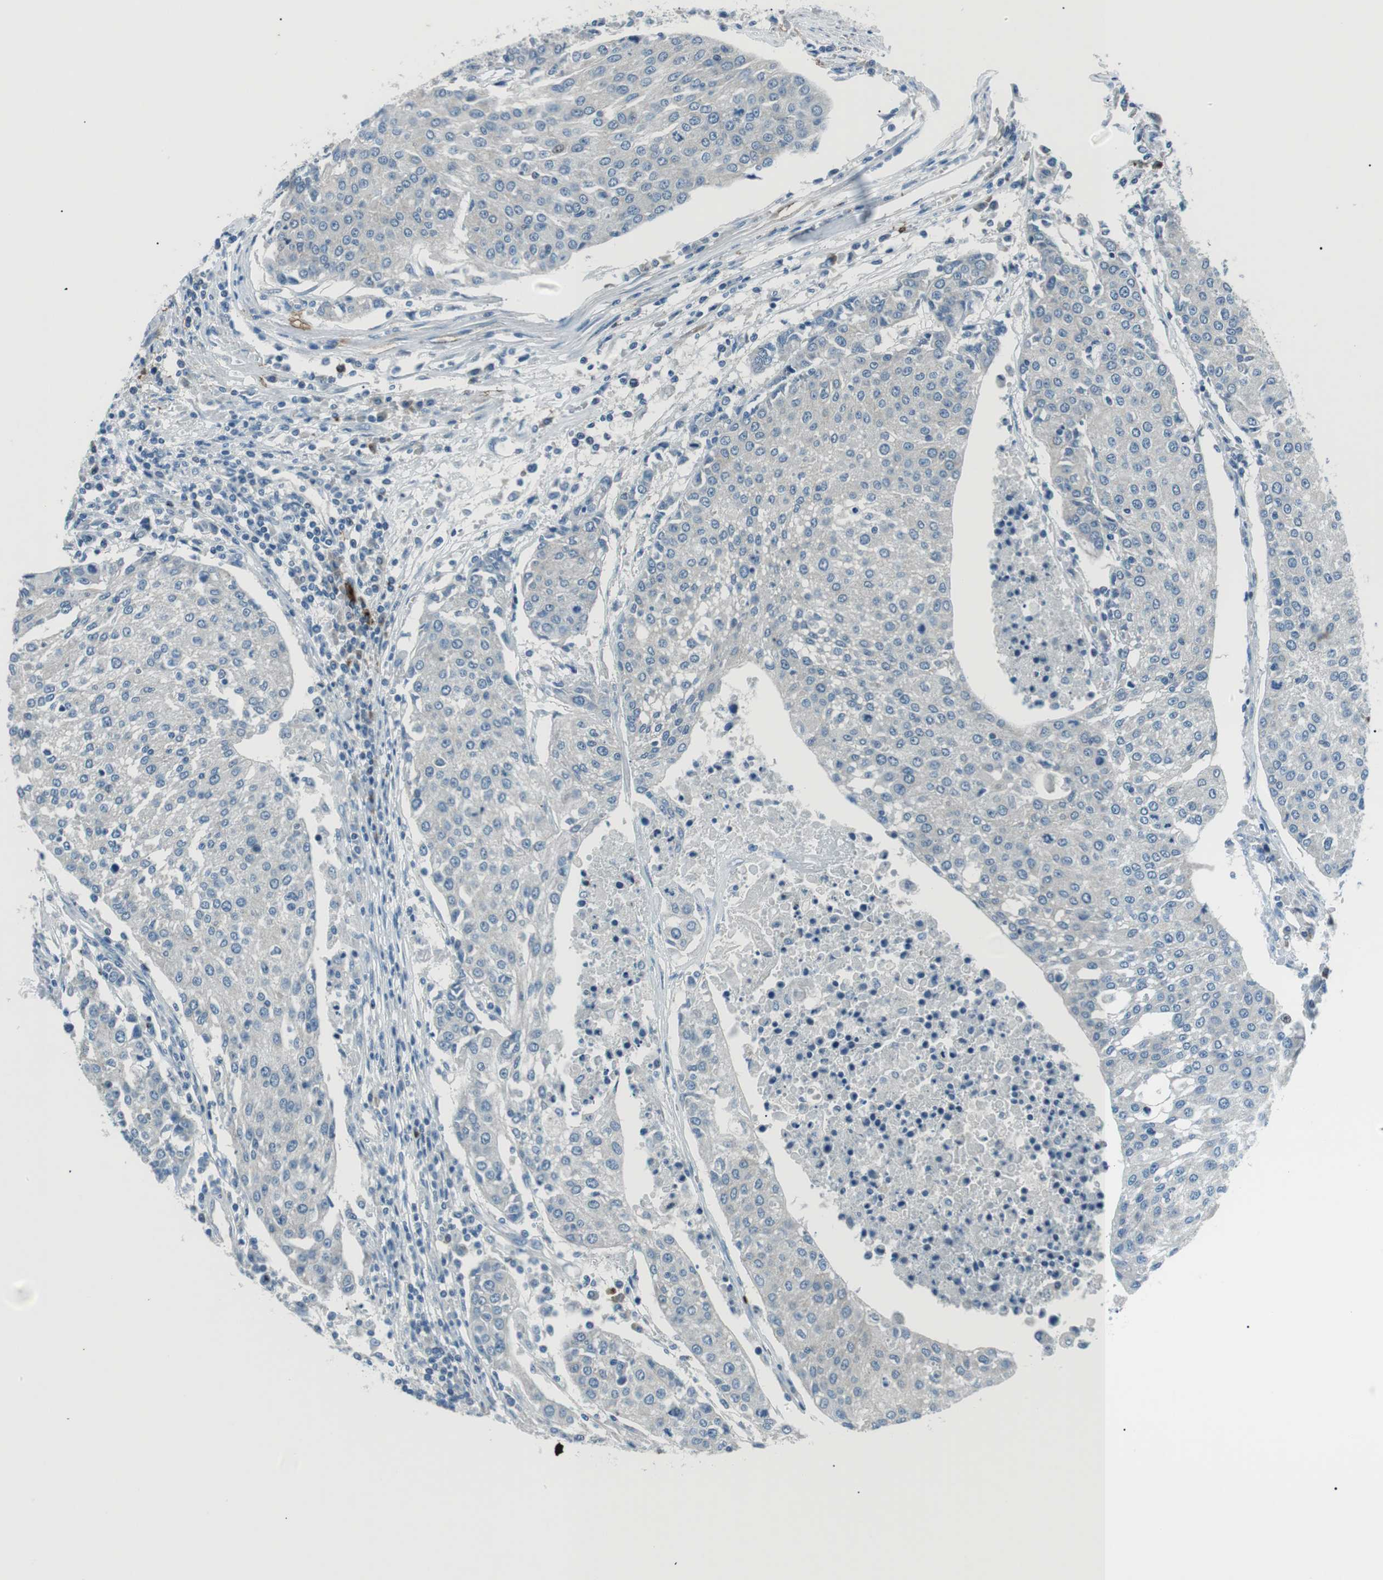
{"staining": {"intensity": "negative", "quantity": "none", "location": "none"}, "tissue": "urothelial cancer", "cell_type": "Tumor cells", "image_type": "cancer", "snomed": [{"axis": "morphology", "description": "Urothelial carcinoma, High grade"}, {"axis": "topography", "description": "Urinary bladder"}], "caption": "A high-resolution micrograph shows IHC staining of urothelial cancer, which shows no significant positivity in tumor cells. Brightfield microscopy of IHC stained with DAB (3,3'-diaminobenzidine) (brown) and hematoxylin (blue), captured at high magnification.", "gene": "ST6GAL1", "patient": {"sex": "female", "age": 85}}